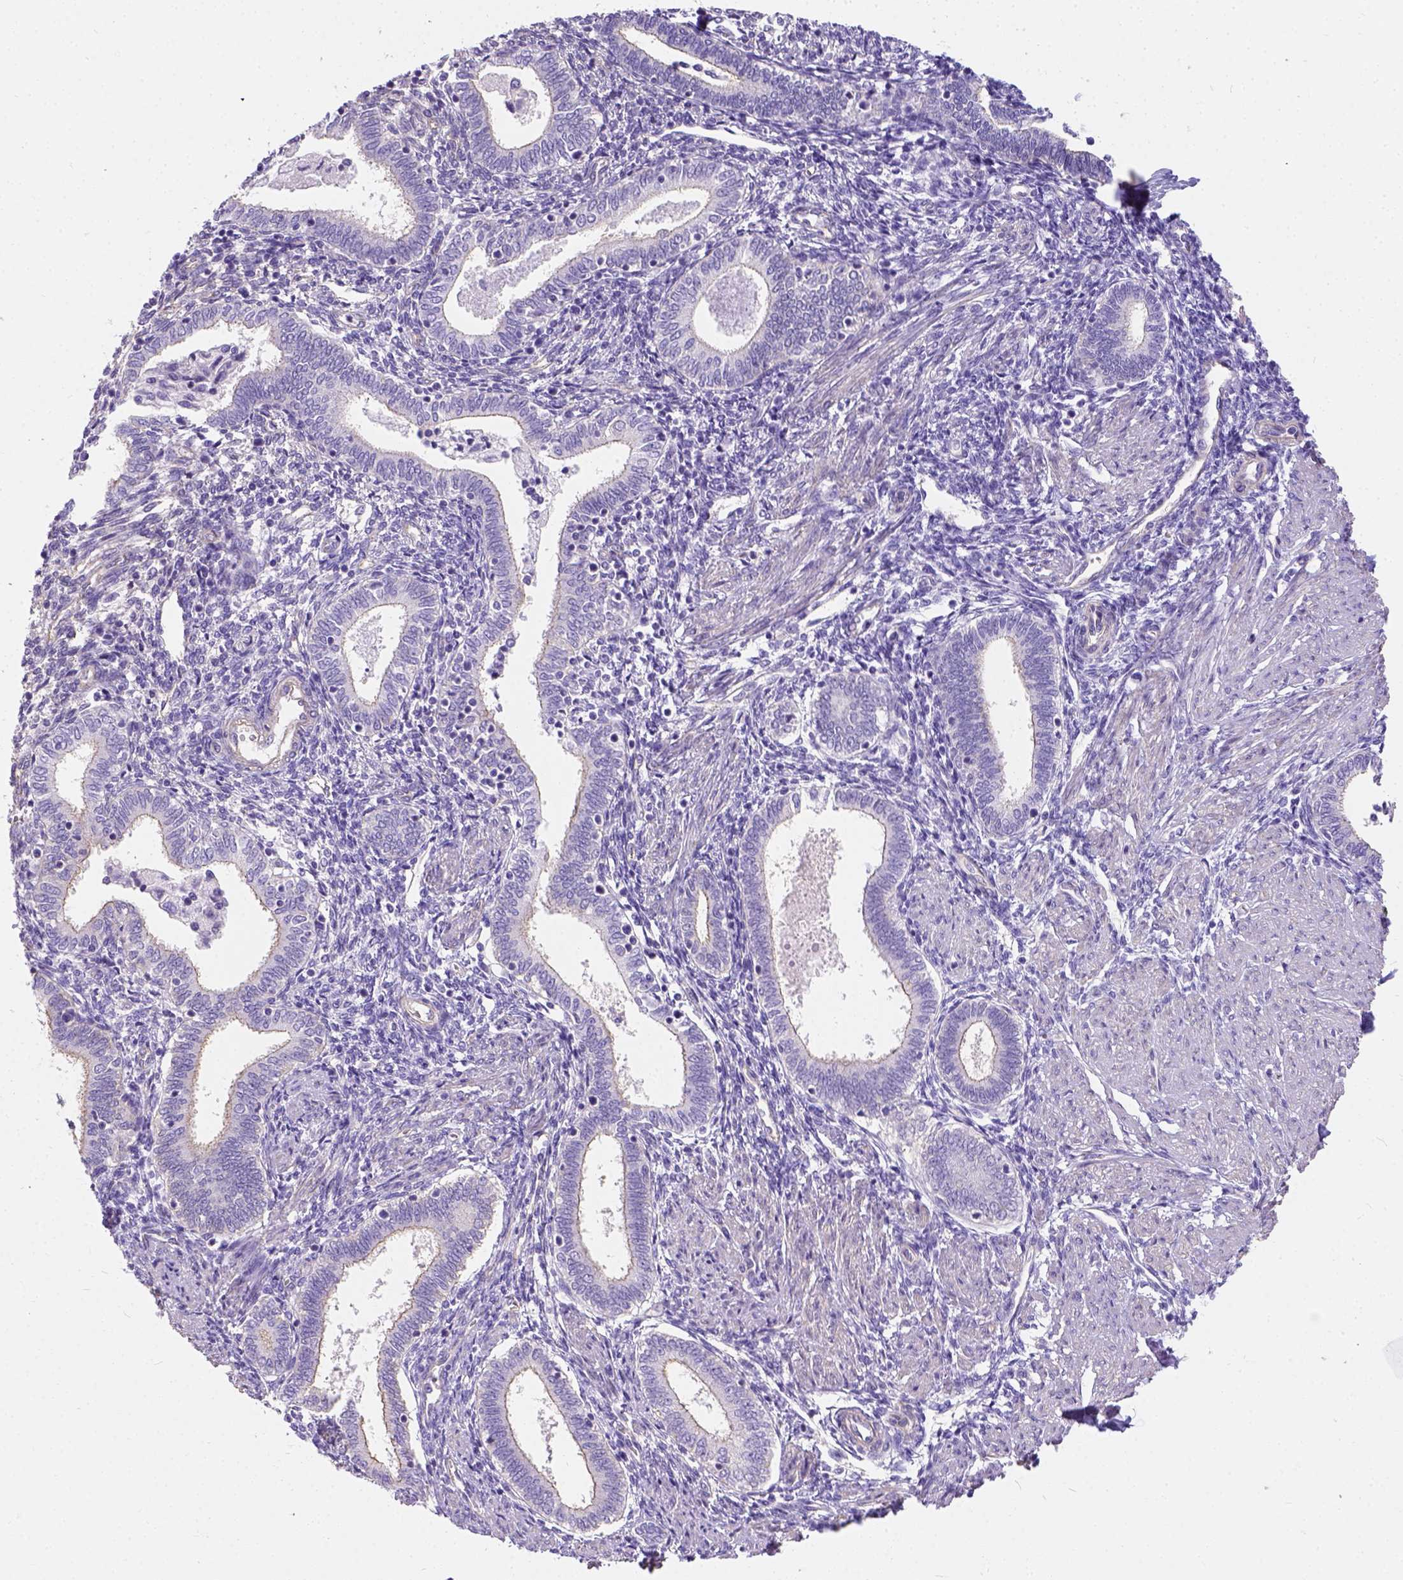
{"staining": {"intensity": "negative", "quantity": "none", "location": "none"}, "tissue": "endometrium", "cell_type": "Cells in endometrial stroma", "image_type": "normal", "snomed": [{"axis": "morphology", "description": "Normal tissue, NOS"}, {"axis": "topography", "description": "Endometrium"}], "caption": "Endometrium stained for a protein using immunohistochemistry exhibits no staining cells in endometrial stroma.", "gene": "PHF7", "patient": {"sex": "female", "age": 42}}